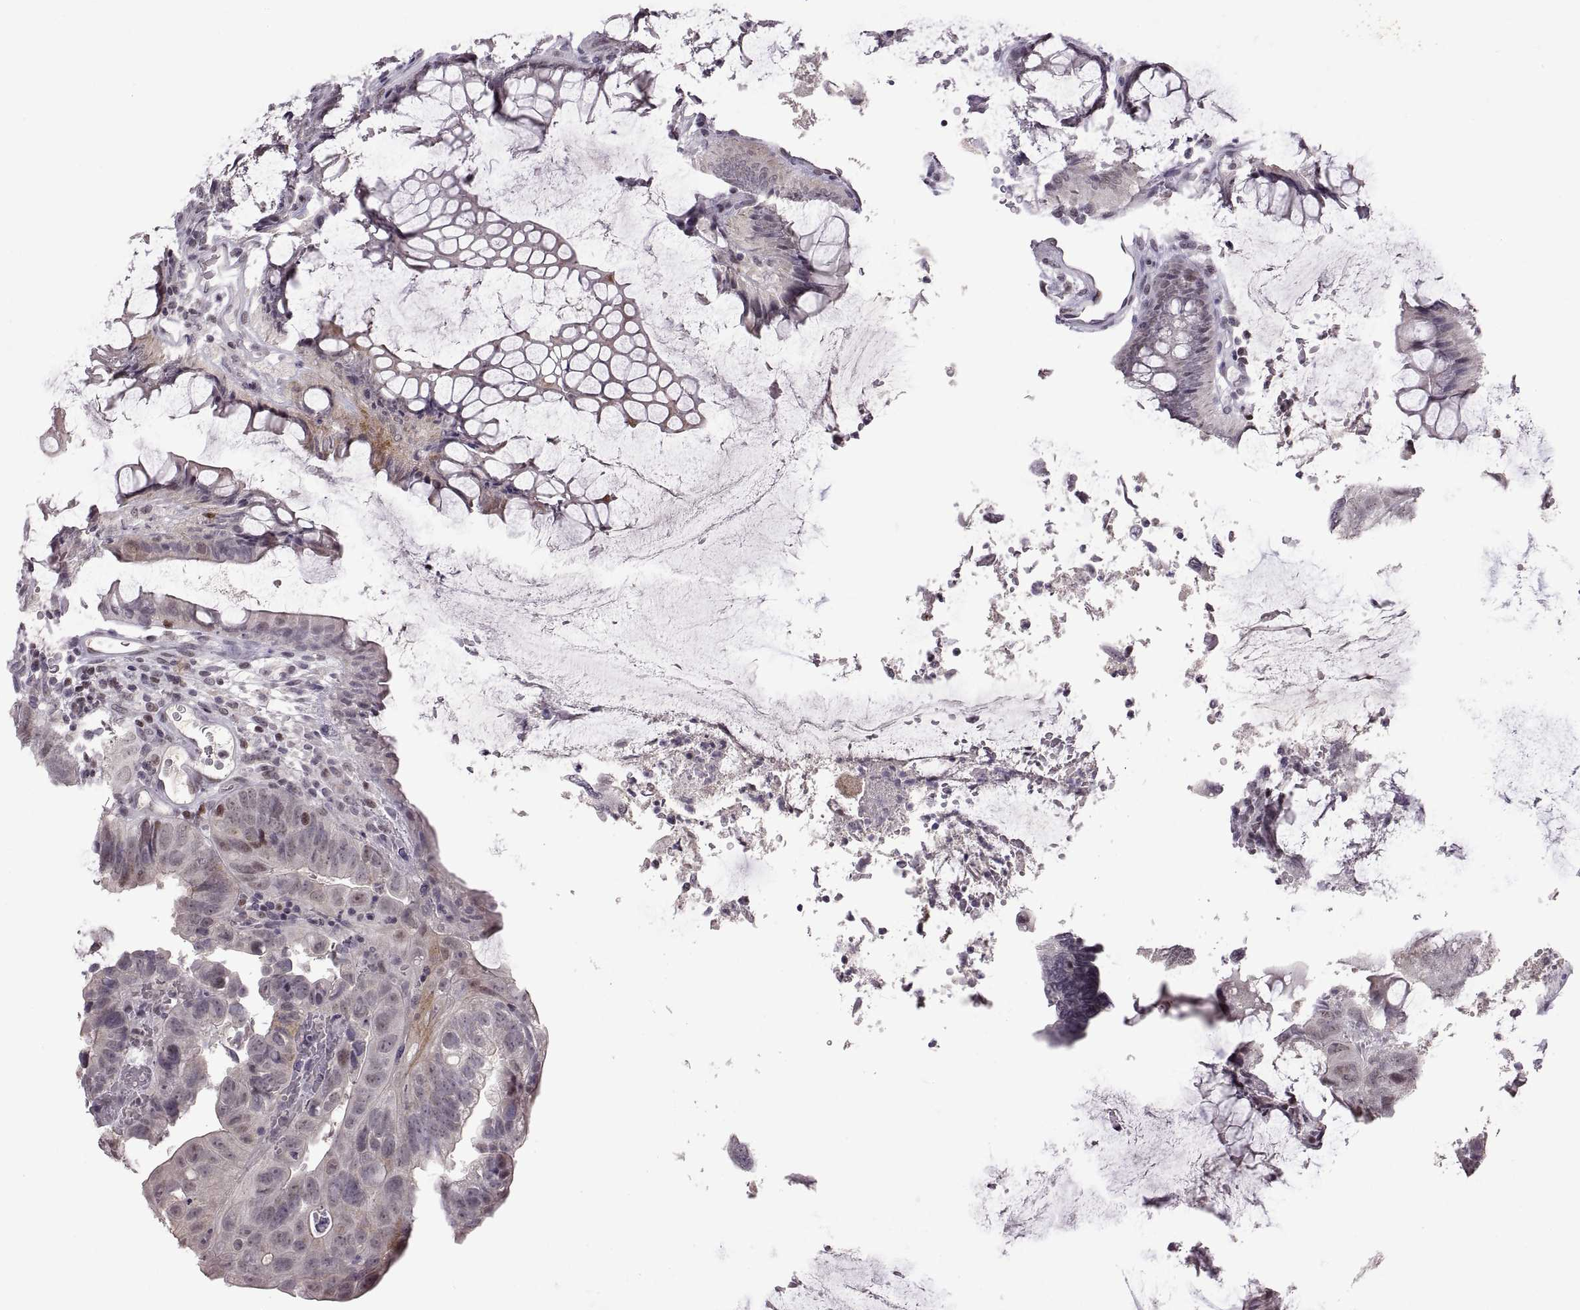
{"staining": {"intensity": "negative", "quantity": "none", "location": "none"}, "tissue": "colorectal cancer", "cell_type": "Tumor cells", "image_type": "cancer", "snomed": [{"axis": "morphology", "description": "Adenocarcinoma, NOS"}, {"axis": "topography", "description": "Colon"}], "caption": "Tumor cells are negative for protein expression in human colorectal adenocarcinoma. (DAB immunohistochemistry visualized using brightfield microscopy, high magnification).", "gene": "NEK2", "patient": {"sex": "female", "age": 67}}